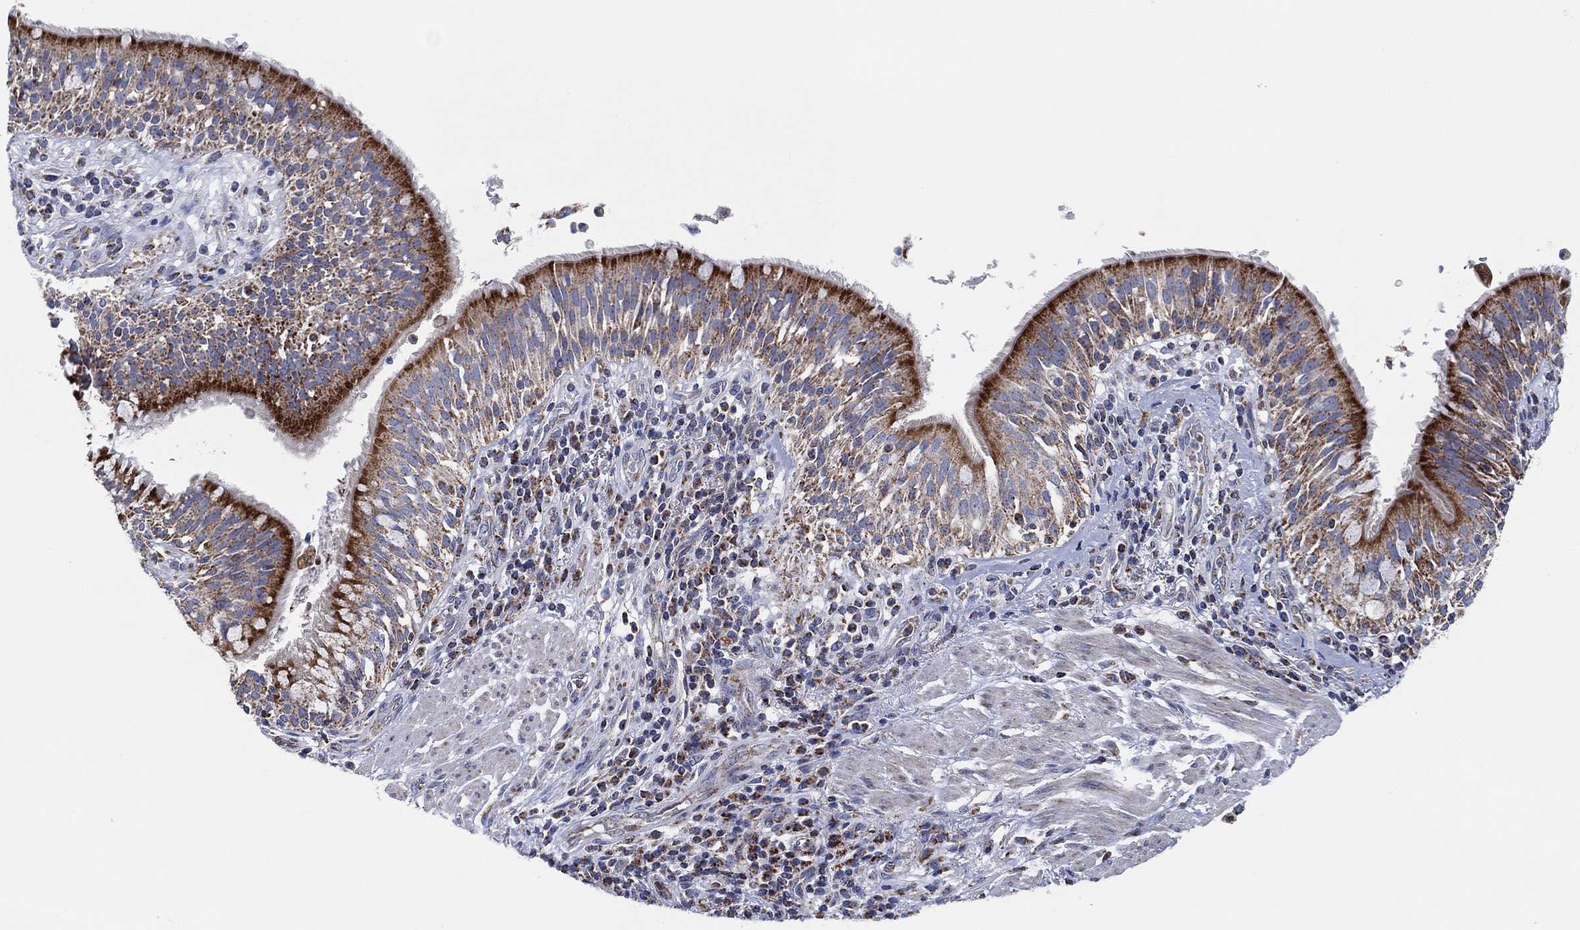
{"staining": {"intensity": "strong", "quantity": "<25%", "location": "cytoplasmic/membranous"}, "tissue": "bronchus", "cell_type": "Respiratory epithelial cells", "image_type": "normal", "snomed": [{"axis": "morphology", "description": "Normal tissue, NOS"}, {"axis": "morphology", "description": "Squamous cell carcinoma, NOS"}, {"axis": "topography", "description": "Bronchus"}, {"axis": "topography", "description": "Lung"}], "caption": "Immunohistochemistry (DAB (3,3'-diaminobenzidine)) staining of unremarkable human bronchus exhibits strong cytoplasmic/membranous protein staining in about <25% of respiratory epithelial cells.", "gene": "GCAT", "patient": {"sex": "male", "age": 64}}